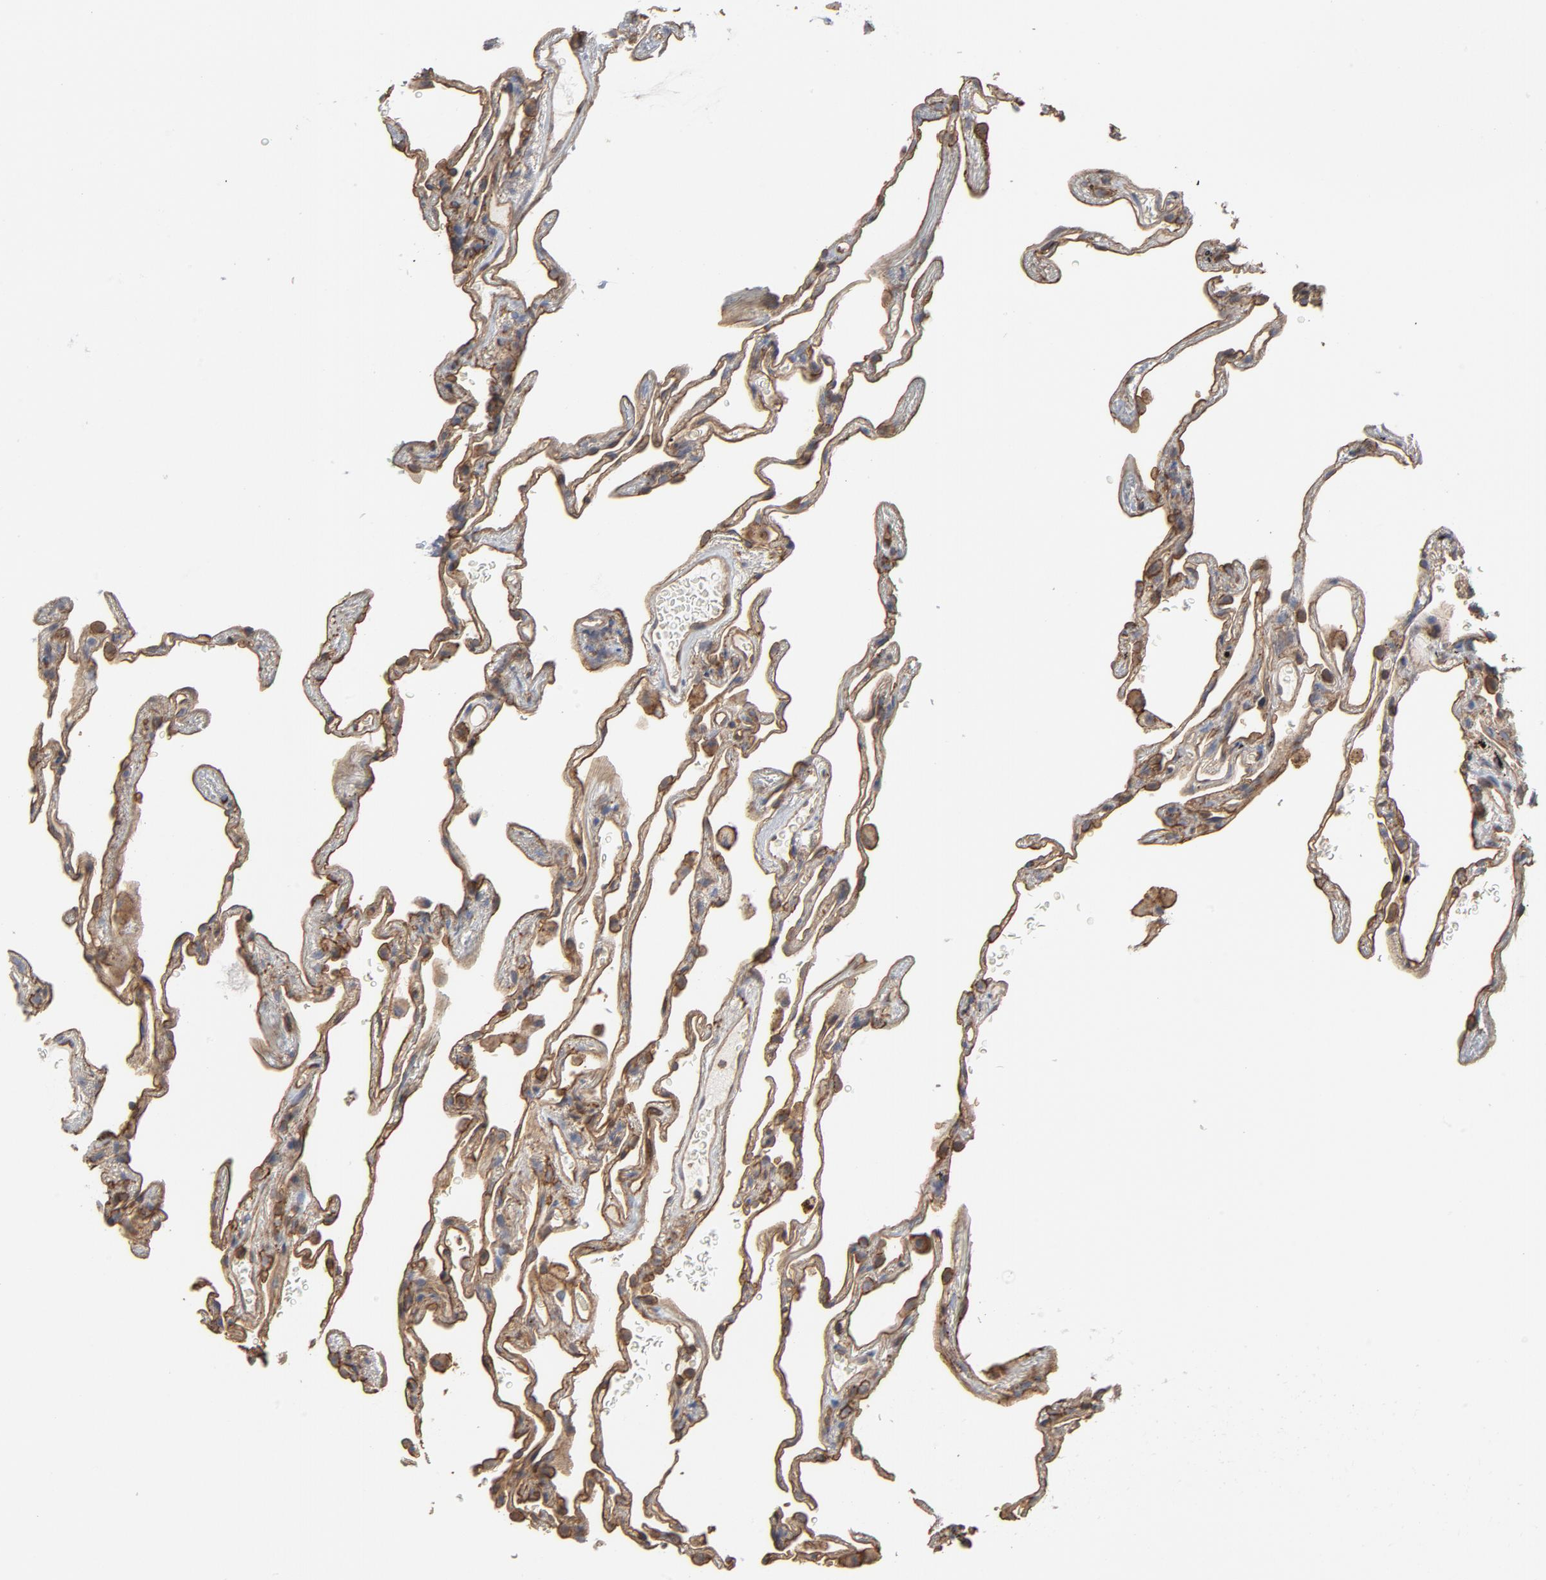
{"staining": {"intensity": "moderate", "quantity": ">75%", "location": "cytoplasmic/membranous"}, "tissue": "lung", "cell_type": "Alveolar cells", "image_type": "normal", "snomed": [{"axis": "morphology", "description": "Normal tissue, NOS"}, {"axis": "morphology", "description": "Inflammation, NOS"}, {"axis": "topography", "description": "Lung"}], "caption": "Unremarkable lung was stained to show a protein in brown. There is medium levels of moderate cytoplasmic/membranous staining in about >75% of alveolar cells.", "gene": "OXA1L", "patient": {"sex": "male", "age": 69}}